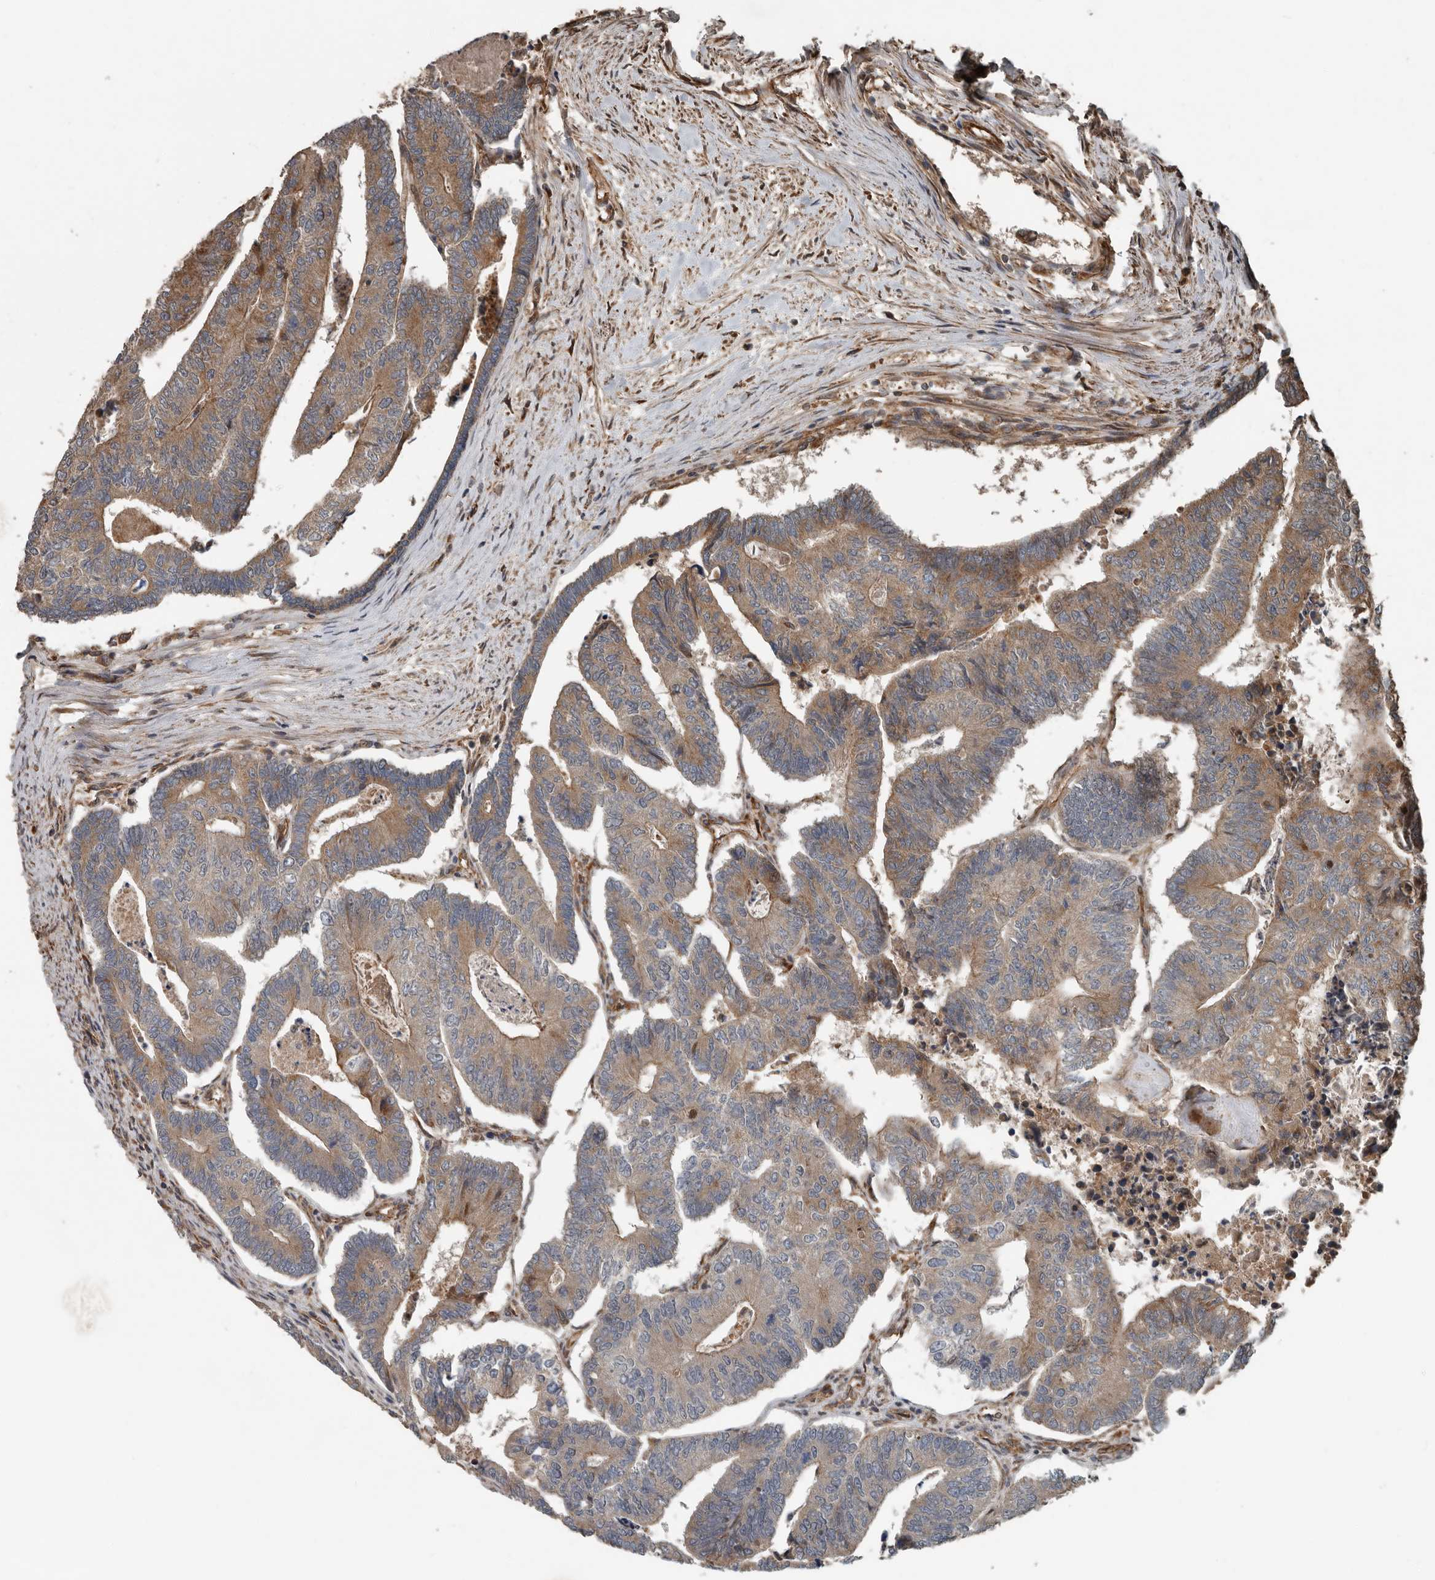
{"staining": {"intensity": "moderate", "quantity": ">75%", "location": "cytoplasmic/membranous"}, "tissue": "colorectal cancer", "cell_type": "Tumor cells", "image_type": "cancer", "snomed": [{"axis": "morphology", "description": "Adenocarcinoma, NOS"}, {"axis": "topography", "description": "Colon"}], "caption": "DAB immunohistochemical staining of adenocarcinoma (colorectal) shows moderate cytoplasmic/membranous protein positivity in approximately >75% of tumor cells. (brown staining indicates protein expression, while blue staining denotes nuclei).", "gene": "YOD1", "patient": {"sex": "female", "age": 67}}